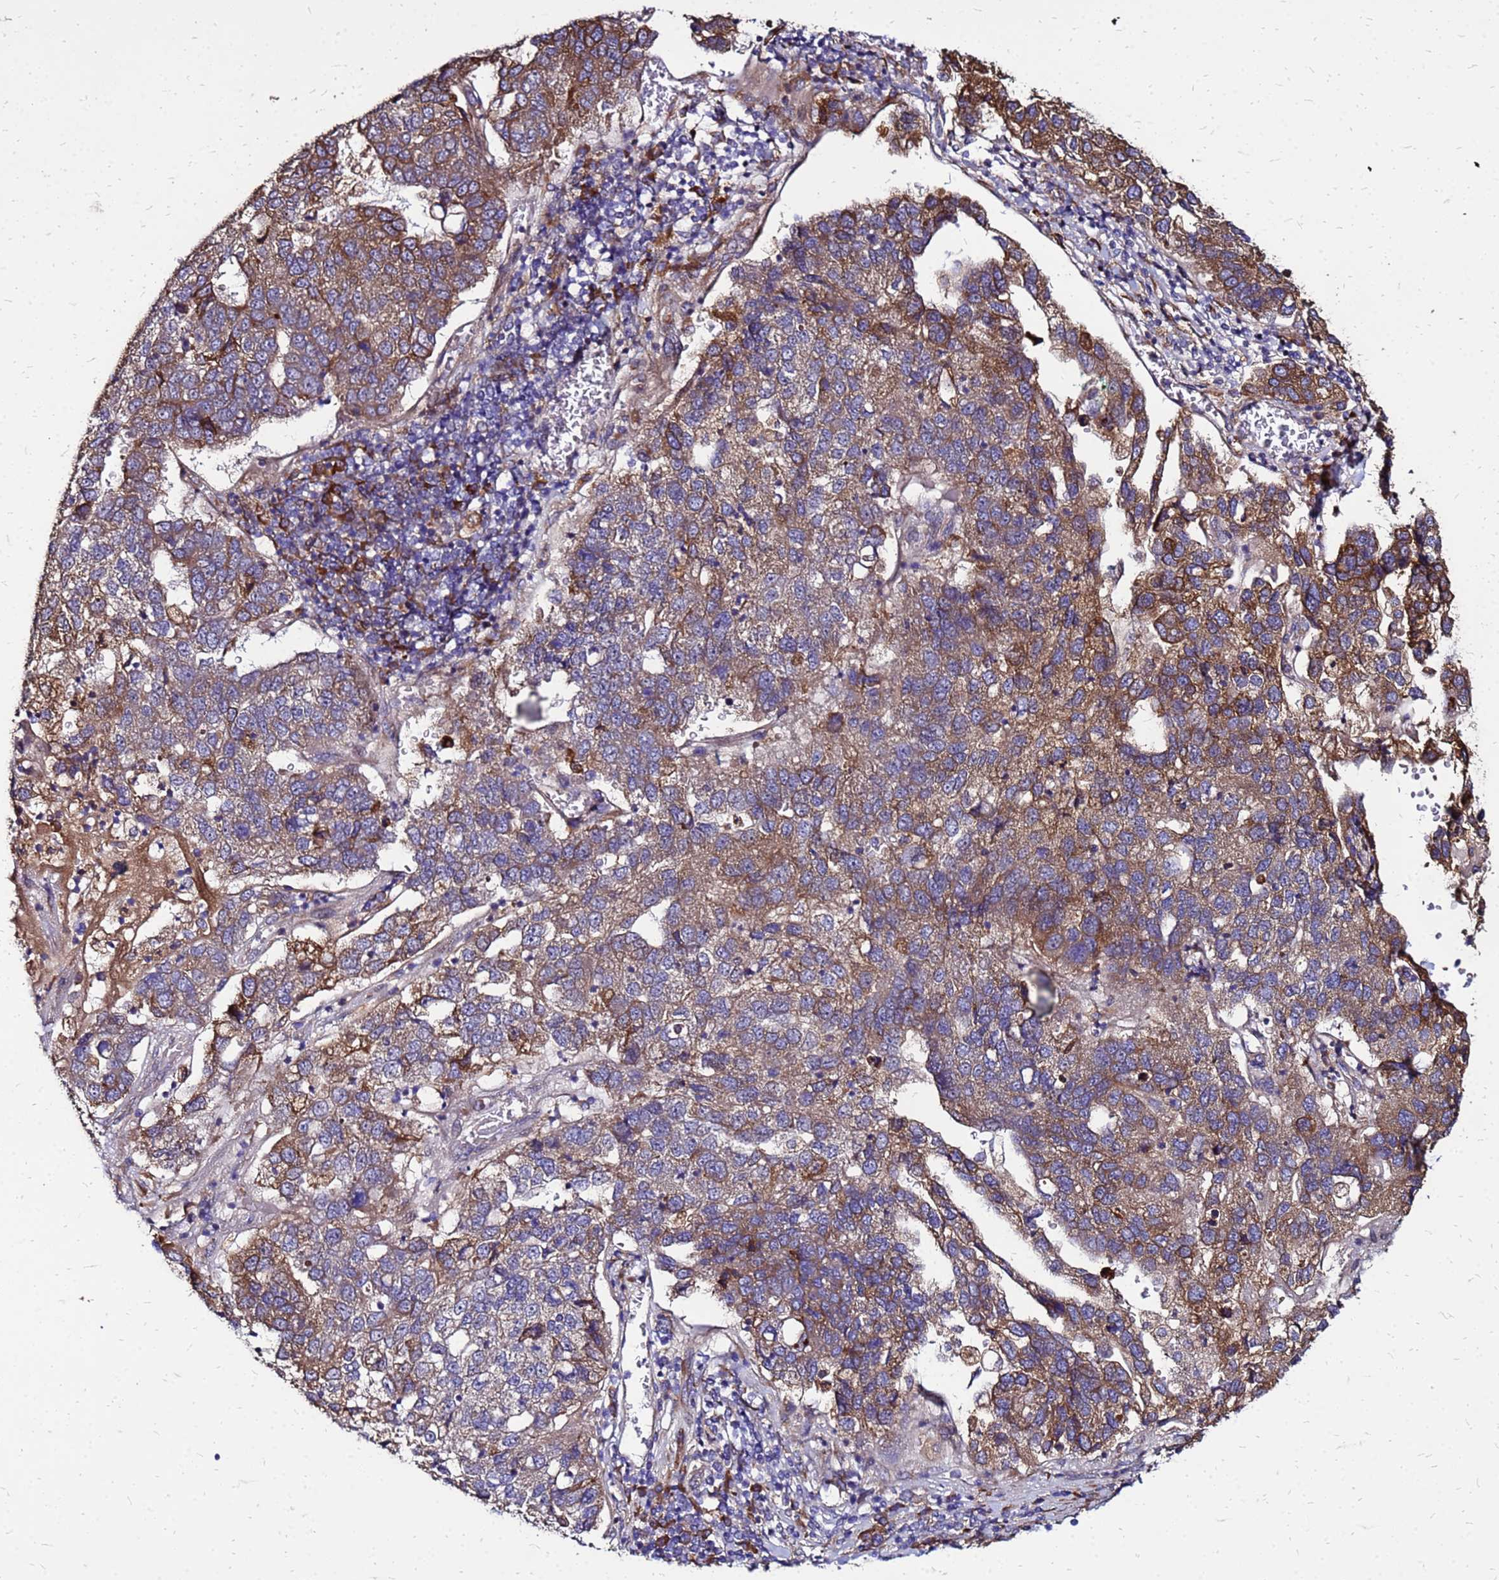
{"staining": {"intensity": "moderate", "quantity": "25%-75%", "location": "cytoplasmic/membranous"}, "tissue": "pancreatic cancer", "cell_type": "Tumor cells", "image_type": "cancer", "snomed": [{"axis": "morphology", "description": "Adenocarcinoma, NOS"}, {"axis": "topography", "description": "Pancreas"}], "caption": "Moderate cytoplasmic/membranous positivity for a protein is appreciated in about 25%-75% of tumor cells of pancreatic cancer (adenocarcinoma) using immunohistochemistry.", "gene": "VMO1", "patient": {"sex": "female", "age": 61}}